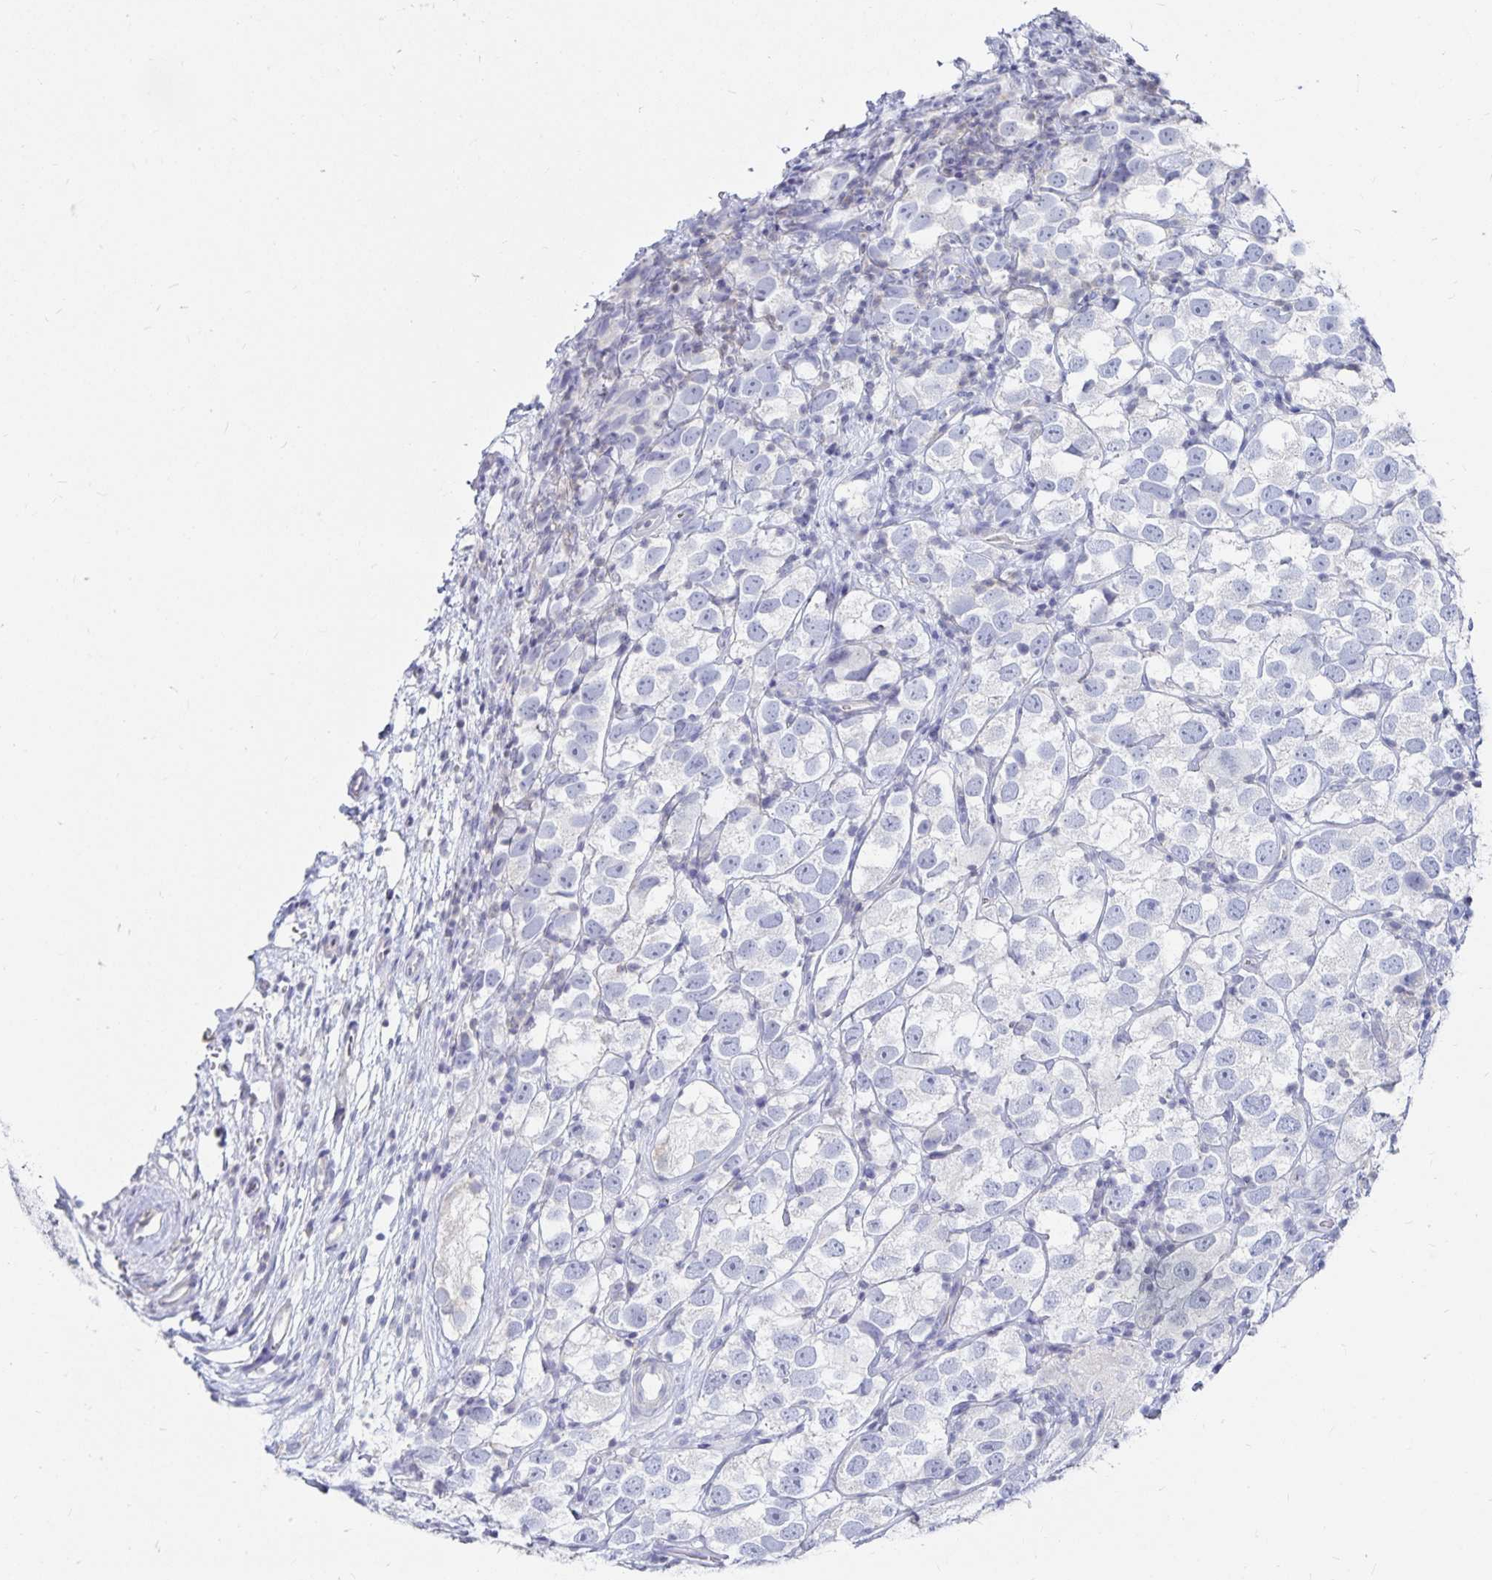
{"staining": {"intensity": "negative", "quantity": "none", "location": "none"}, "tissue": "testis cancer", "cell_type": "Tumor cells", "image_type": "cancer", "snomed": [{"axis": "morphology", "description": "Seminoma, NOS"}, {"axis": "topography", "description": "Testis"}], "caption": "Photomicrograph shows no protein positivity in tumor cells of testis cancer (seminoma) tissue. Brightfield microscopy of immunohistochemistry (IHC) stained with DAB (brown) and hematoxylin (blue), captured at high magnification.", "gene": "TNIP1", "patient": {"sex": "male", "age": 26}}